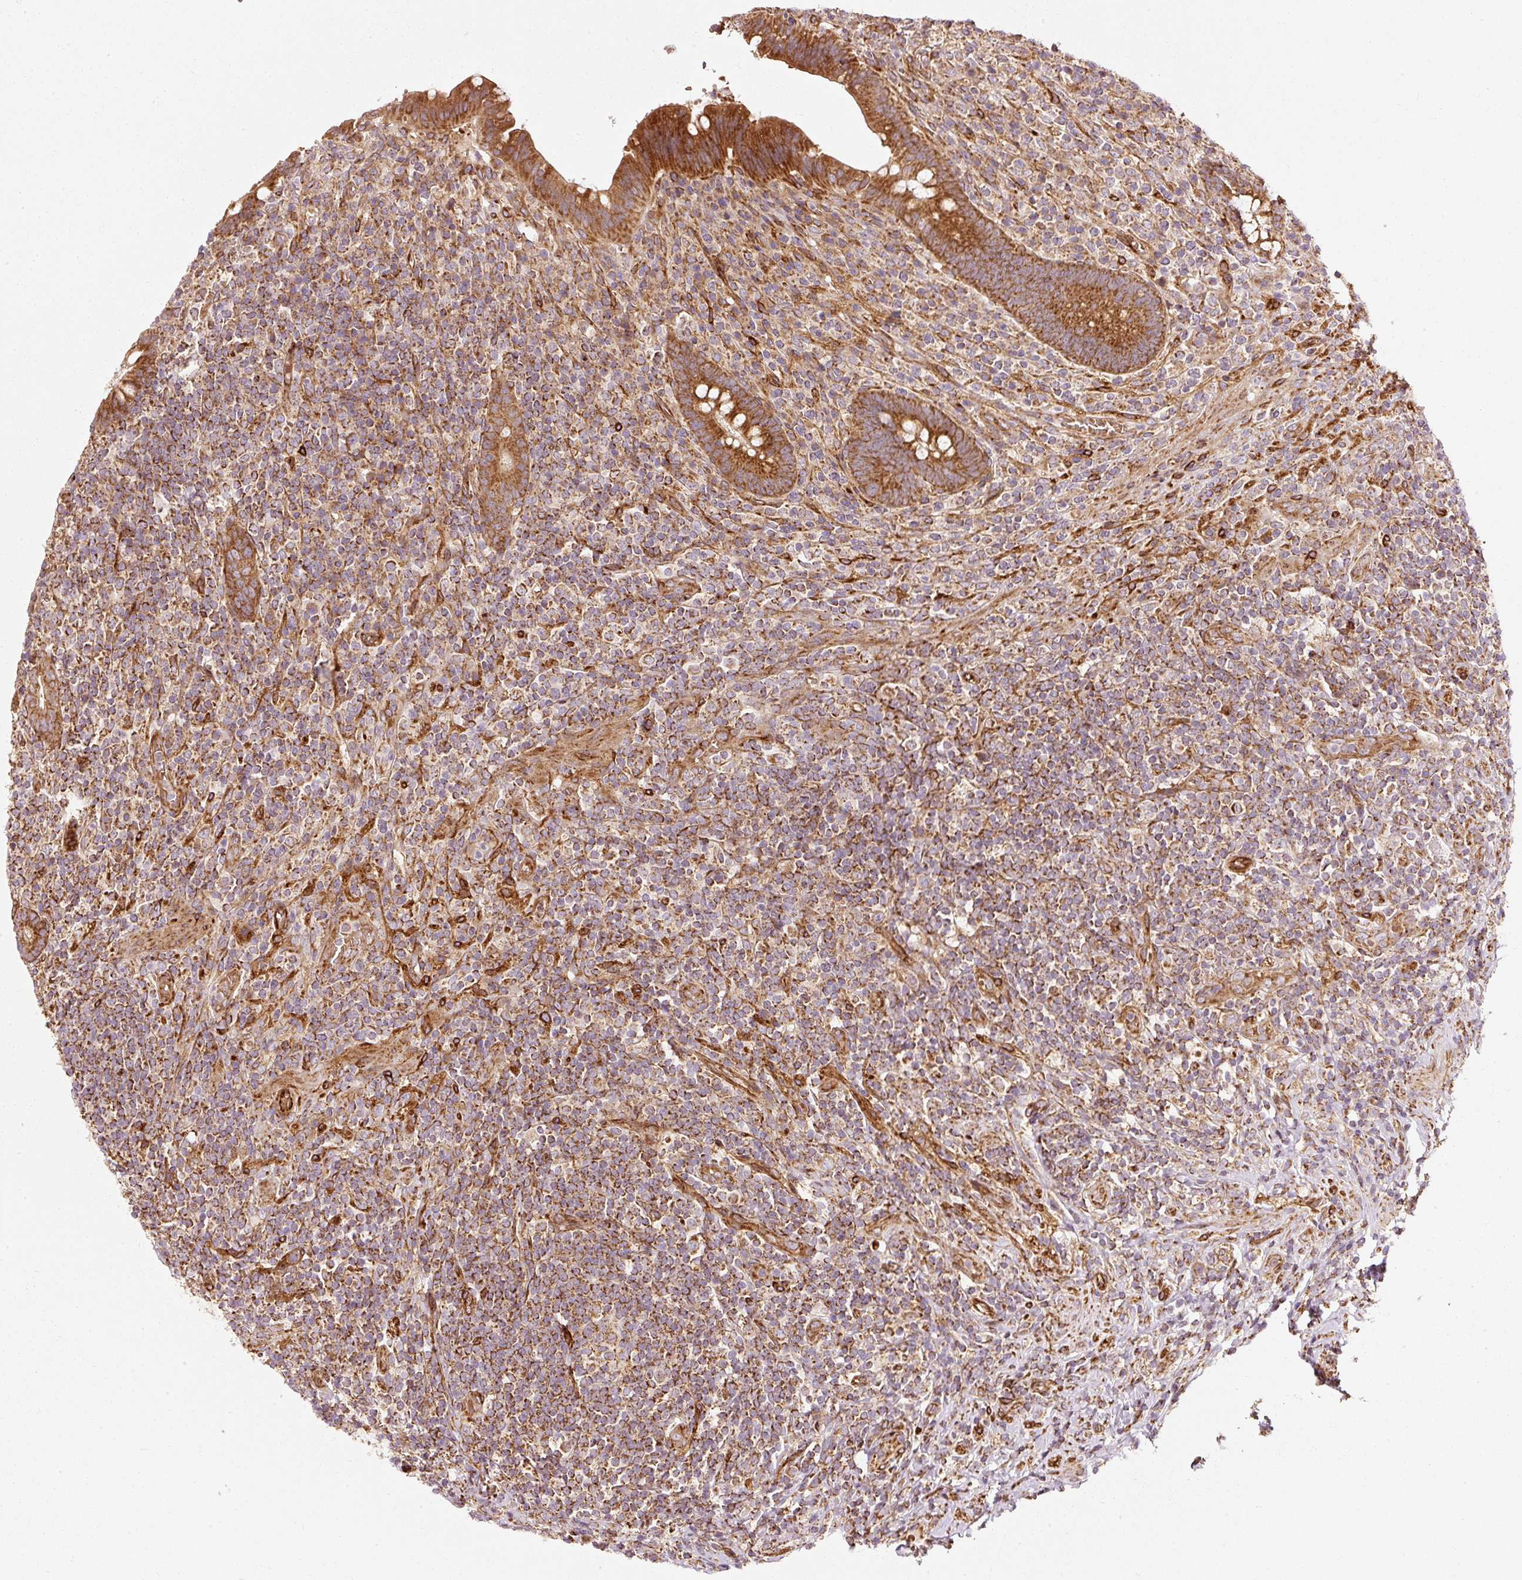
{"staining": {"intensity": "strong", "quantity": ">75%", "location": "cytoplasmic/membranous"}, "tissue": "appendix", "cell_type": "Glandular cells", "image_type": "normal", "snomed": [{"axis": "morphology", "description": "Normal tissue, NOS"}, {"axis": "topography", "description": "Appendix"}], "caption": "High-magnification brightfield microscopy of benign appendix stained with DAB (brown) and counterstained with hematoxylin (blue). glandular cells exhibit strong cytoplasmic/membranous positivity is present in about>75% of cells. The protein of interest is stained brown, and the nuclei are stained in blue (DAB IHC with brightfield microscopy, high magnification).", "gene": "ISCU", "patient": {"sex": "female", "age": 43}}